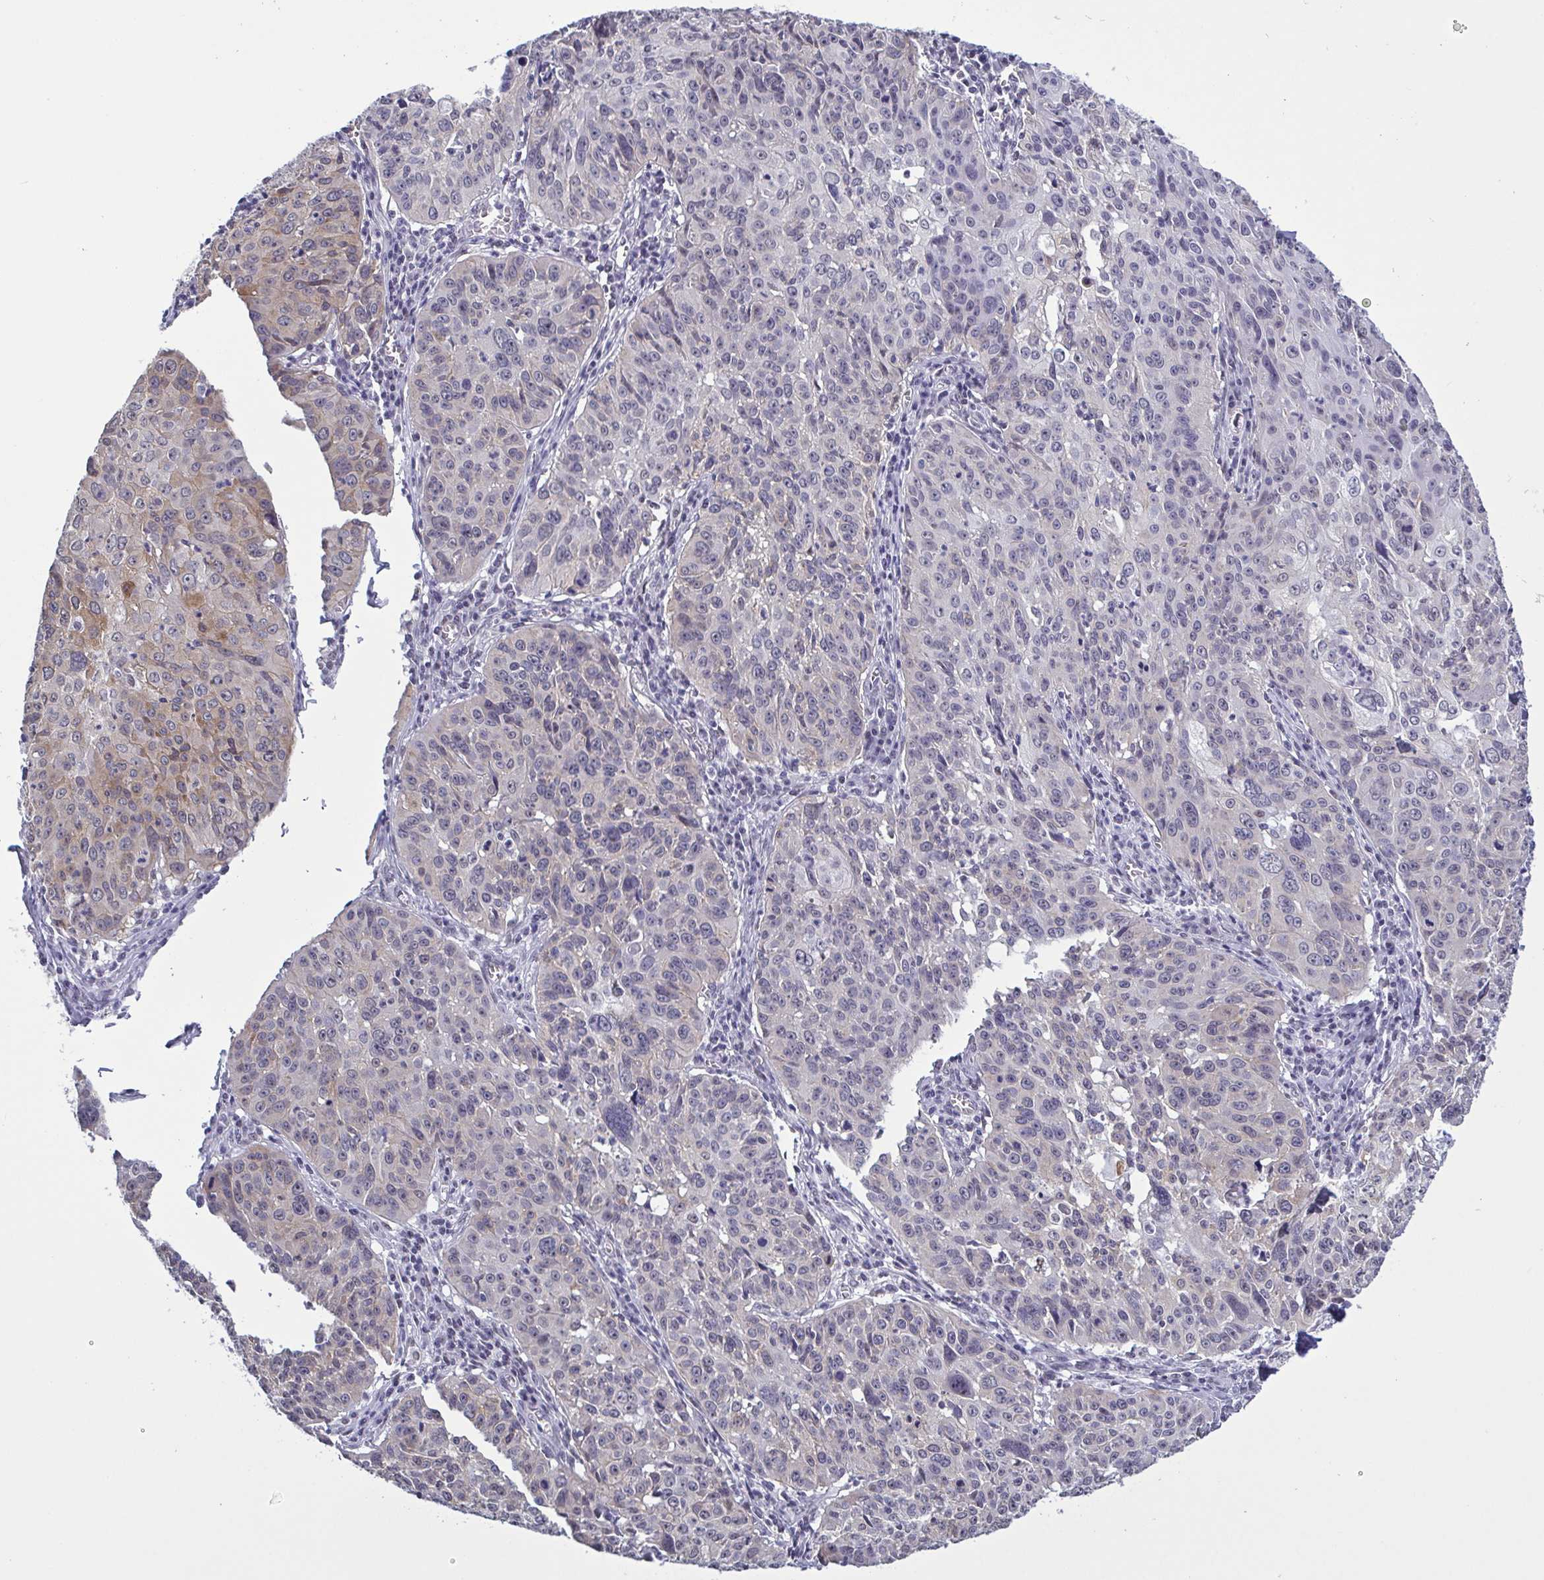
{"staining": {"intensity": "weak", "quantity": "<25%", "location": "cytoplasmic/membranous"}, "tissue": "cervical cancer", "cell_type": "Tumor cells", "image_type": "cancer", "snomed": [{"axis": "morphology", "description": "Squamous cell carcinoma, NOS"}, {"axis": "topography", "description": "Cervix"}], "caption": "Cervical cancer was stained to show a protein in brown. There is no significant positivity in tumor cells. (Immunohistochemistry, brightfield microscopy, high magnification).", "gene": "TMEM92", "patient": {"sex": "female", "age": 31}}